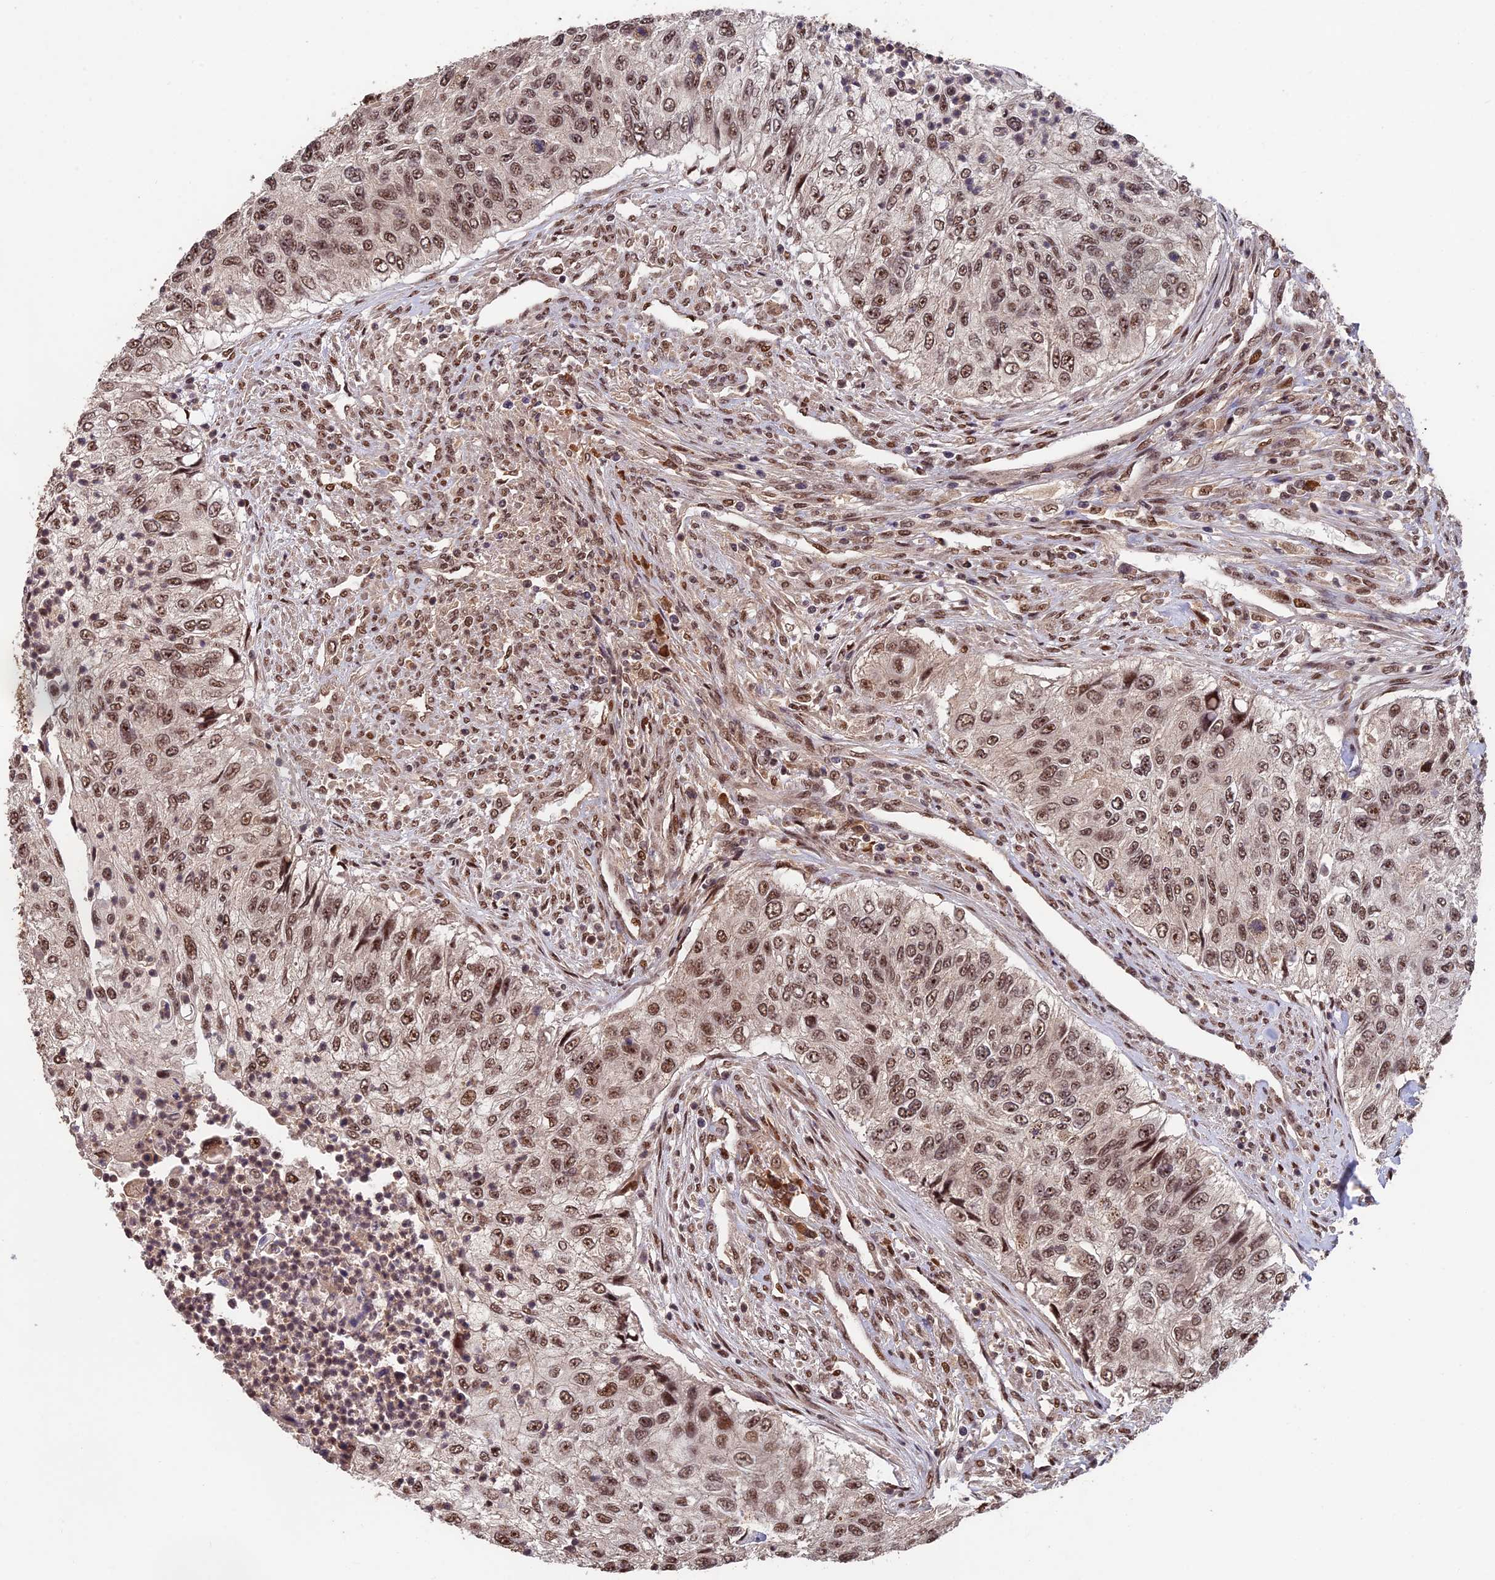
{"staining": {"intensity": "moderate", "quantity": ">75%", "location": "nuclear"}, "tissue": "urothelial cancer", "cell_type": "Tumor cells", "image_type": "cancer", "snomed": [{"axis": "morphology", "description": "Urothelial carcinoma, High grade"}, {"axis": "topography", "description": "Urinary bladder"}], "caption": "Immunohistochemical staining of human high-grade urothelial carcinoma reveals moderate nuclear protein positivity in approximately >75% of tumor cells.", "gene": "OSBPL1A", "patient": {"sex": "female", "age": 60}}